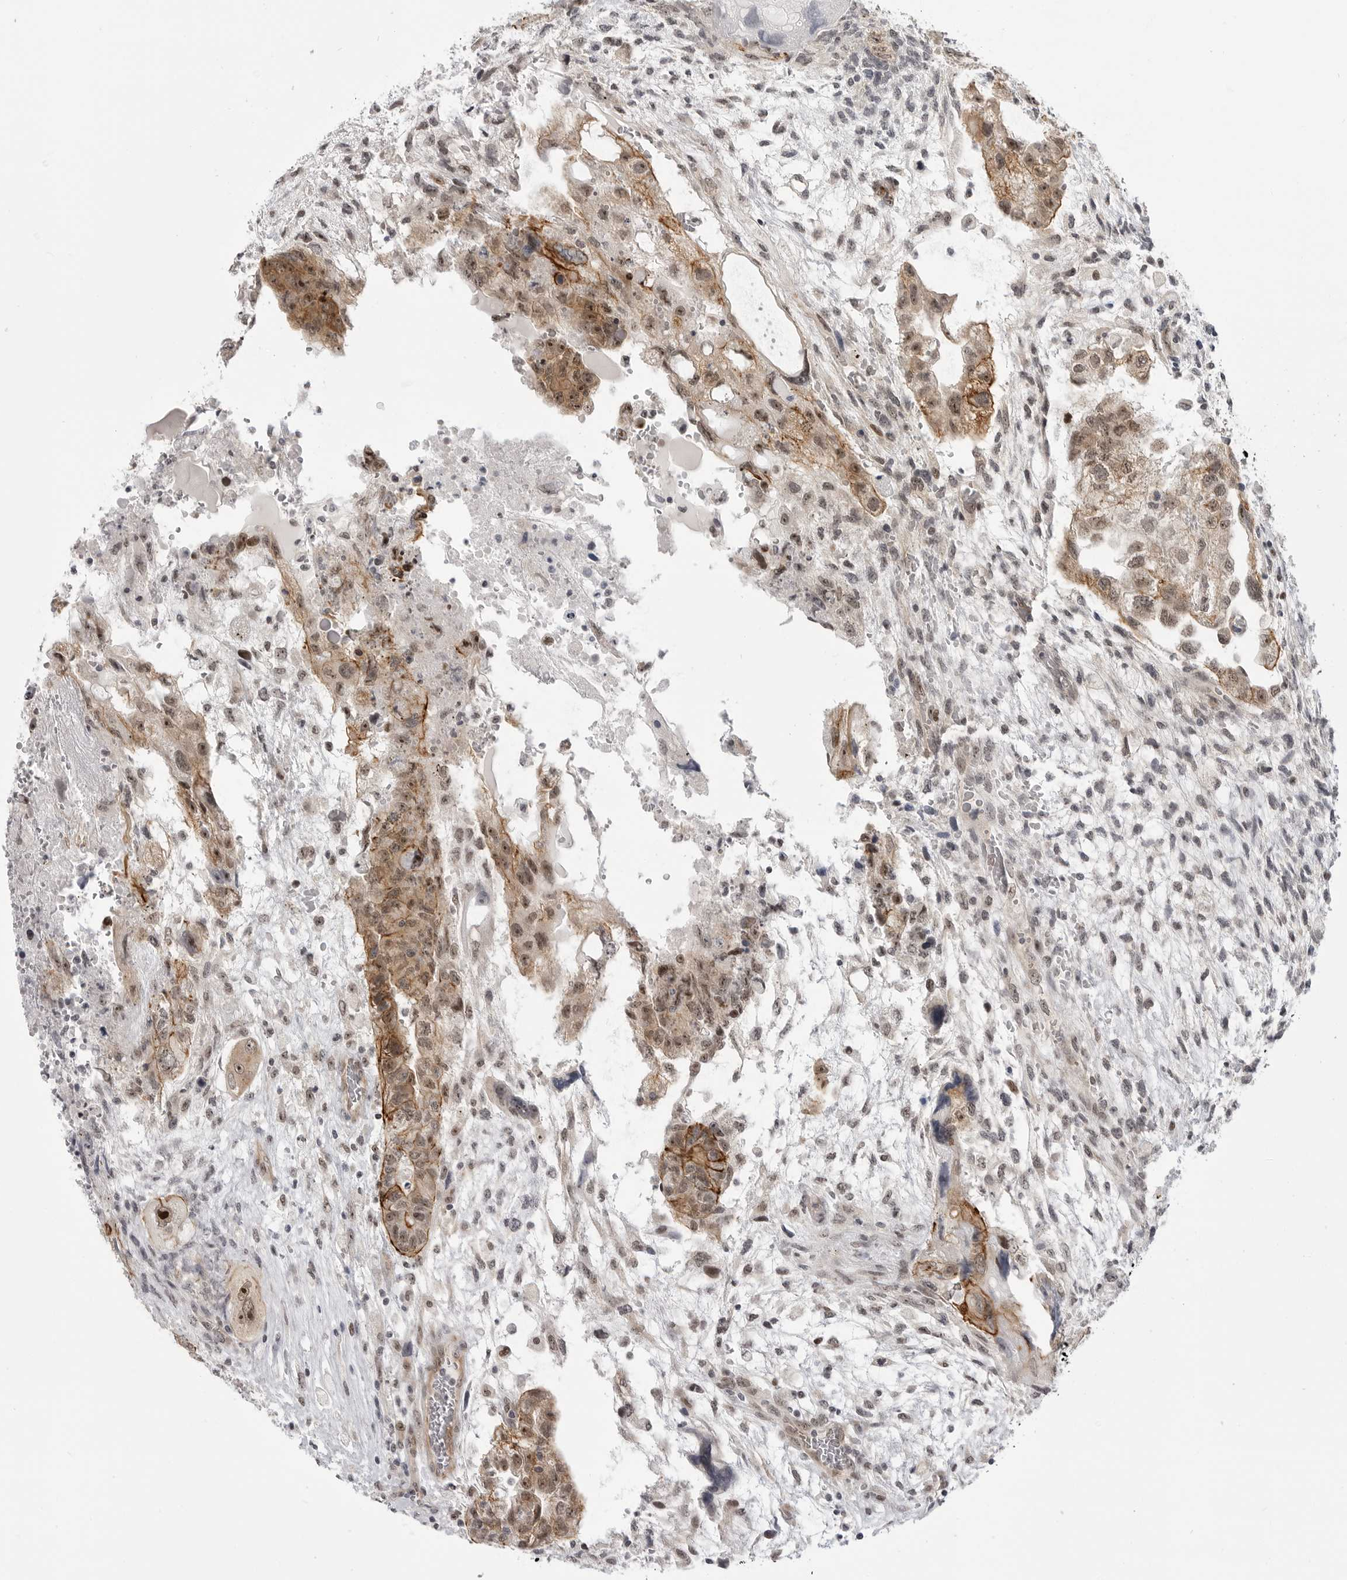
{"staining": {"intensity": "moderate", "quantity": "25%-75%", "location": "cytoplasmic/membranous,nuclear"}, "tissue": "testis cancer", "cell_type": "Tumor cells", "image_type": "cancer", "snomed": [{"axis": "morphology", "description": "Carcinoma, Embryonal, NOS"}, {"axis": "topography", "description": "Testis"}], "caption": "A histopathology image showing moderate cytoplasmic/membranous and nuclear positivity in approximately 25%-75% of tumor cells in testis cancer (embryonal carcinoma), as visualized by brown immunohistochemical staining.", "gene": "CEP295NL", "patient": {"sex": "male", "age": 36}}